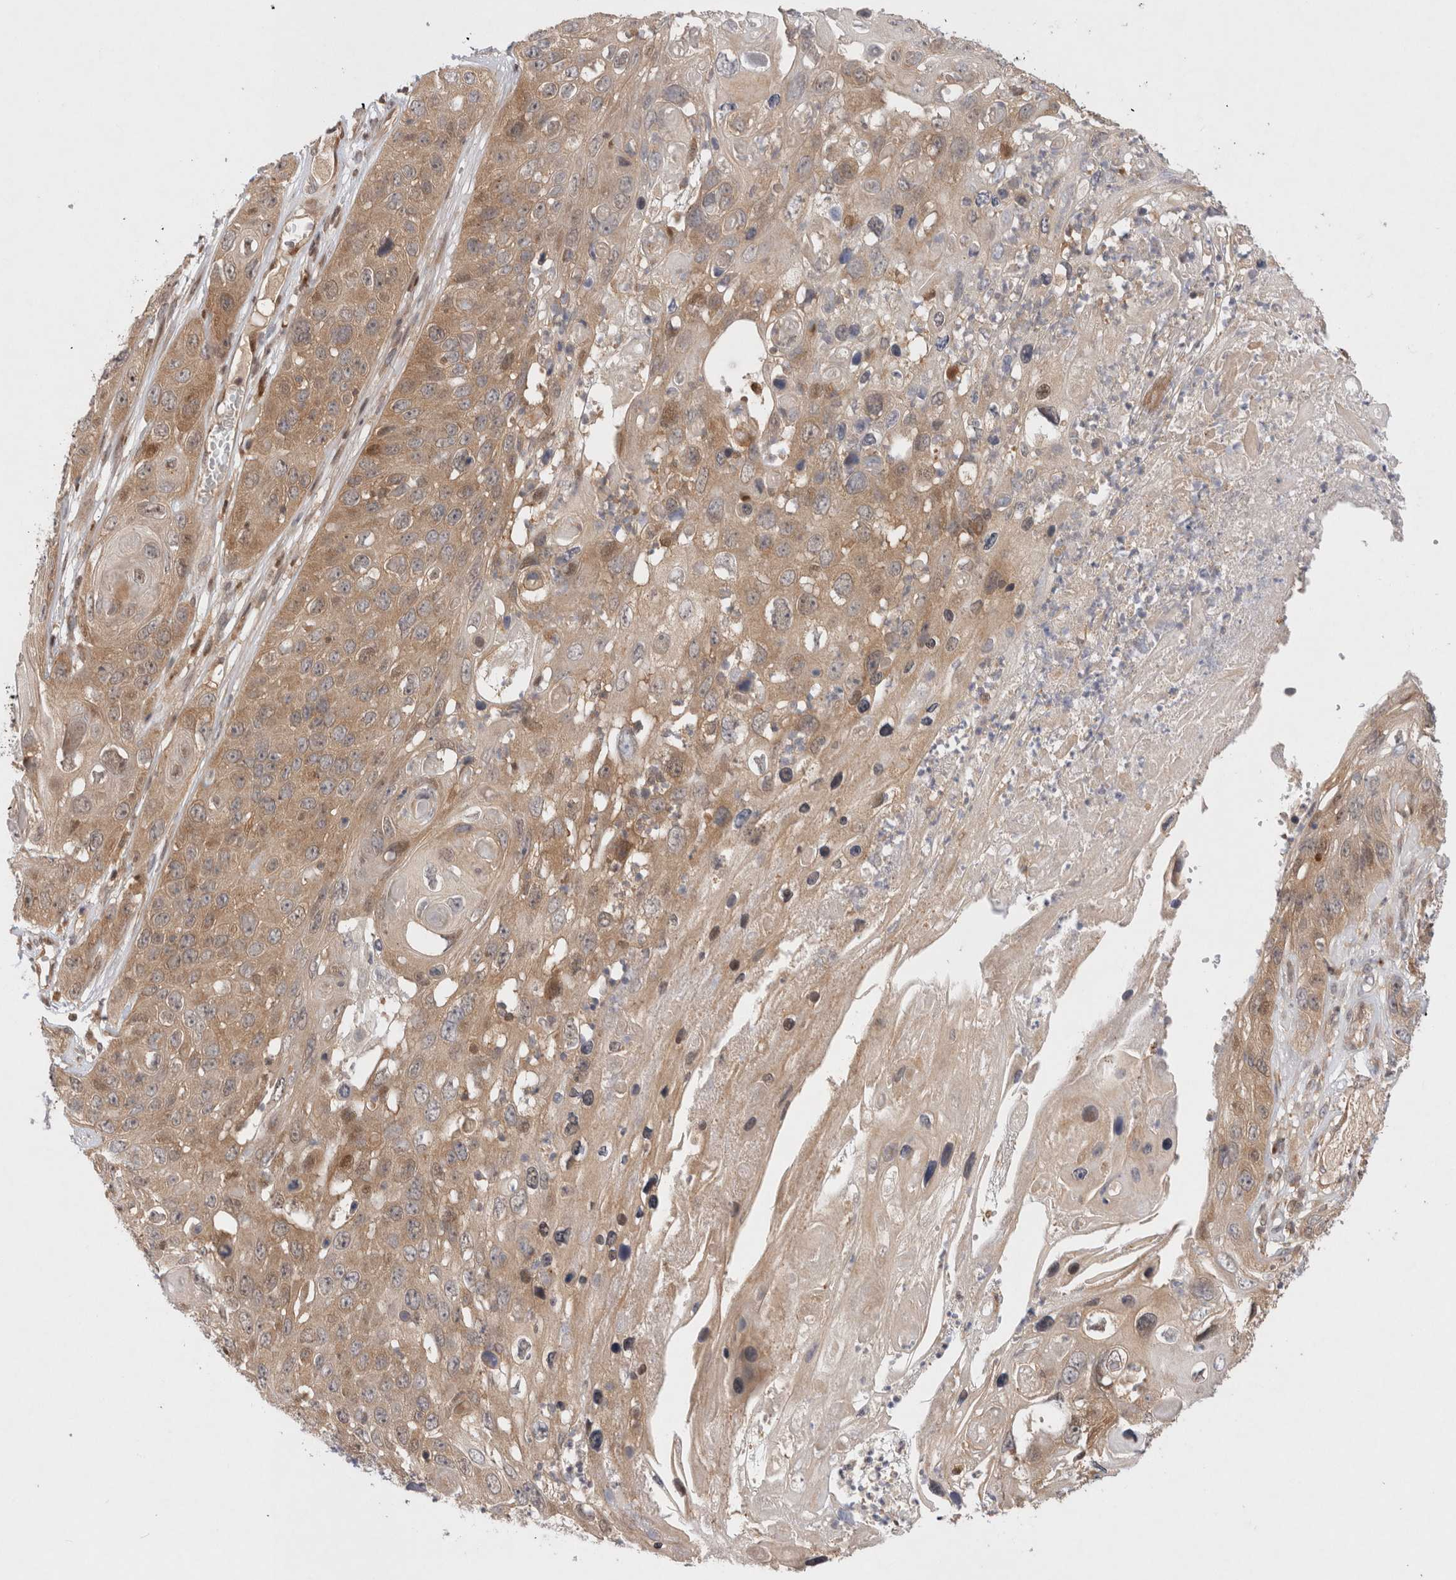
{"staining": {"intensity": "moderate", "quantity": ">75%", "location": "cytoplasmic/membranous"}, "tissue": "skin cancer", "cell_type": "Tumor cells", "image_type": "cancer", "snomed": [{"axis": "morphology", "description": "Squamous cell carcinoma, NOS"}, {"axis": "topography", "description": "Skin"}], "caption": "This micrograph reveals skin squamous cell carcinoma stained with immunohistochemistry (IHC) to label a protein in brown. The cytoplasmic/membranous of tumor cells show moderate positivity for the protein. Nuclei are counter-stained blue.", "gene": "HTT", "patient": {"sex": "male", "age": 55}}